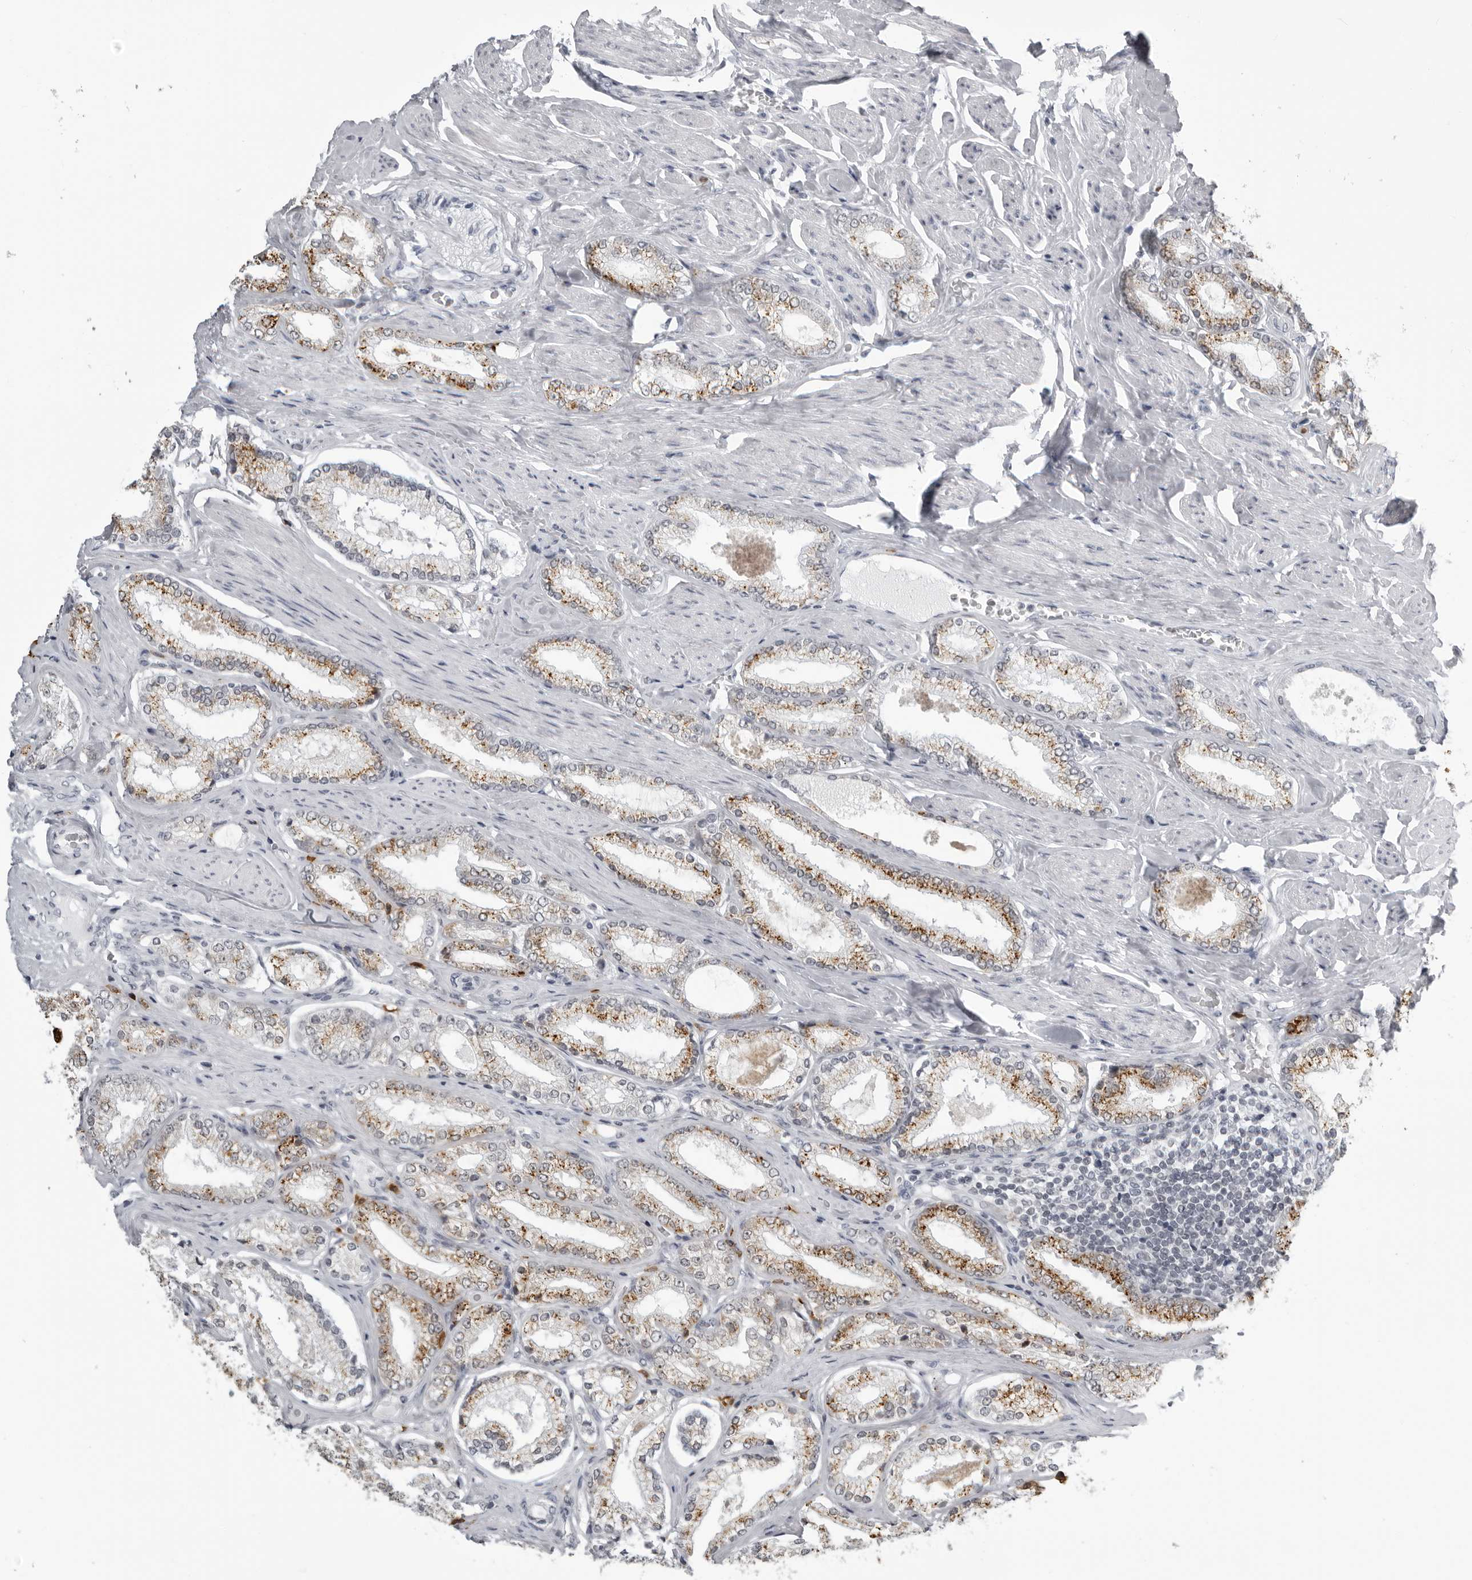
{"staining": {"intensity": "moderate", "quantity": "25%-75%", "location": "cytoplasmic/membranous"}, "tissue": "prostate cancer", "cell_type": "Tumor cells", "image_type": "cancer", "snomed": [{"axis": "morphology", "description": "Adenocarcinoma, Low grade"}, {"axis": "topography", "description": "Prostate"}], "caption": "Prostate adenocarcinoma (low-grade) stained with a brown dye displays moderate cytoplasmic/membranous positive expression in approximately 25%-75% of tumor cells.", "gene": "RTCA", "patient": {"sex": "male", "age": 71}}